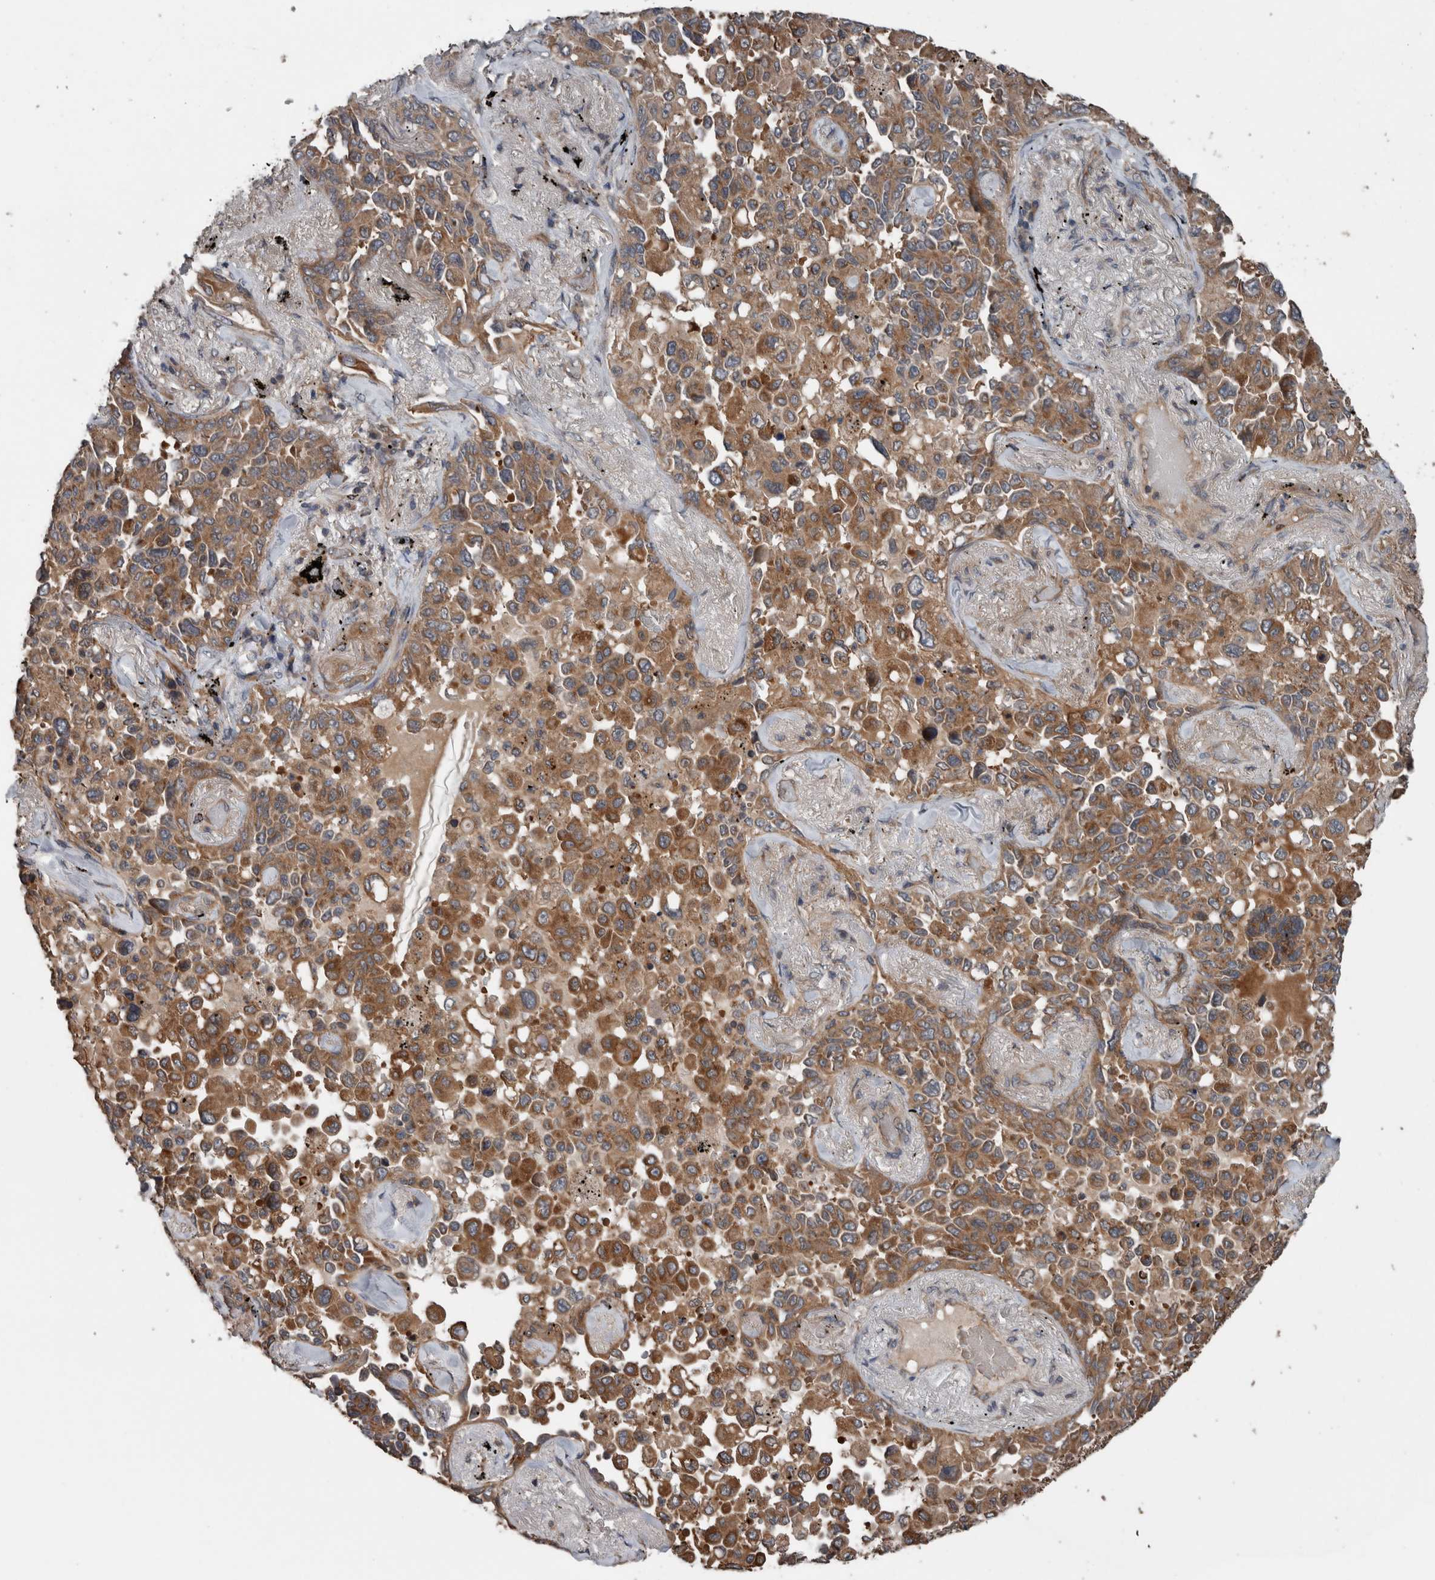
{"staining": {"intensity": "moderate", "quantity": ">75%", "location": "cytoplasmic/membranous"}, "tissue": "lung cancer", "cell_type": "Tumor cells", "image_type": "cancer", "snomed": [{"axis": "morphology", "description": "Adenocarcinoma, NOS"}, {"axis": "topography", "description": "Lung"}], "caption": "IHC (DAB) staining of lung cancer (adenocarcinoma) shows moderate cytoplasmic/membranous protein expression in approximately >75% of tumor cells.", "gene": "RIOK3", "patient": {"sex": "female", "age": 67}}